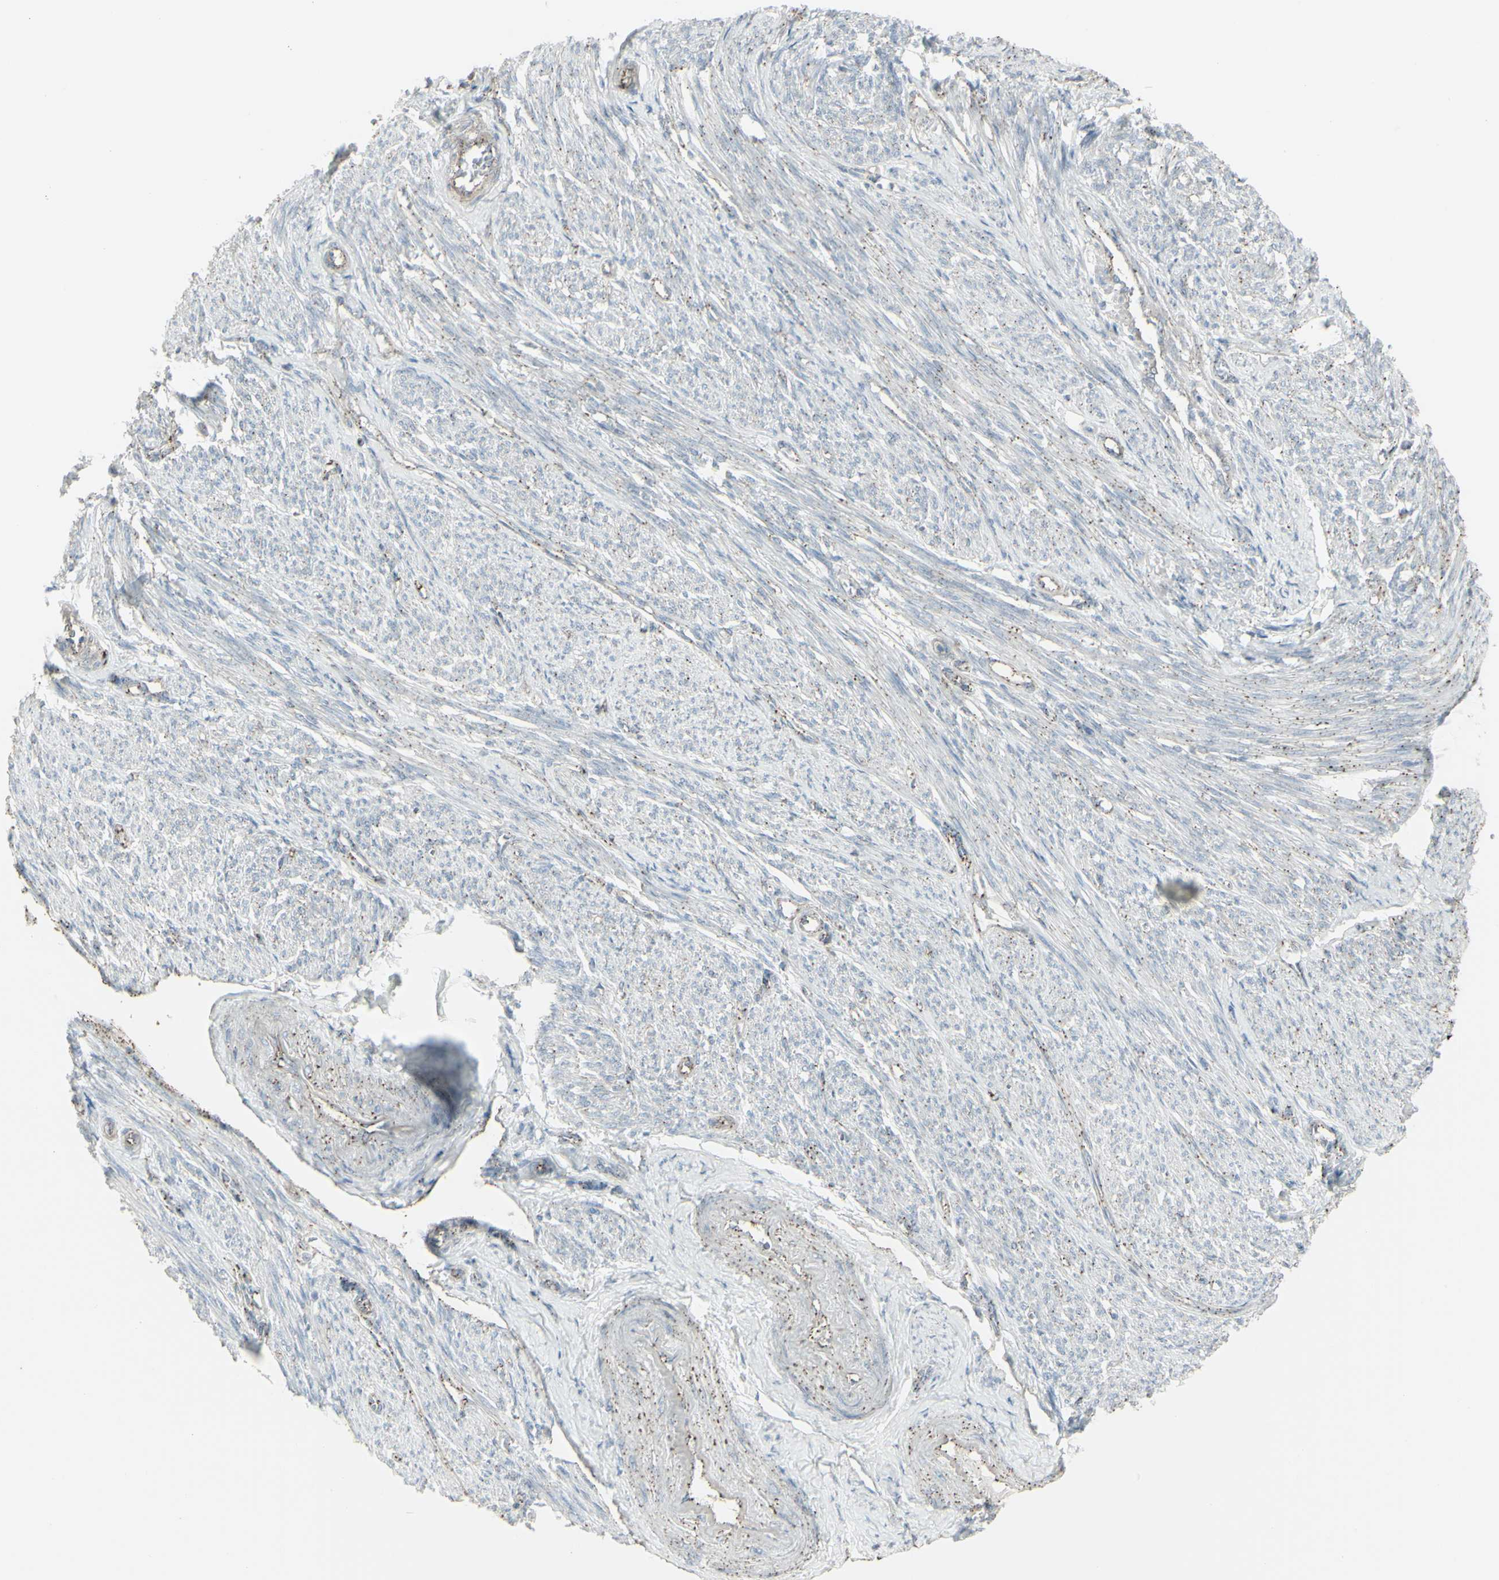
{"staining": {"intensity": "moderate", "quantity": ">75%", "location": "cytoplasmic/membranous"}, "tissue": "smooth muscle", "cell_type": "Smooth muscle cells", "image_type": "normal", "snomed": [{"axis": "morphology", "description": "Normal tissue, NOS"}, {"axis": "topography", "description": "Smooth muscle"}], "caption": "IHC (DAB) staining of normal smooth muscle shows moderate cytoplasmic/membranous protein expression in approximately >75% of smooth muscle cells.", "gene": "GALNT6", "patient": {"sex": "female", "age": 65}}